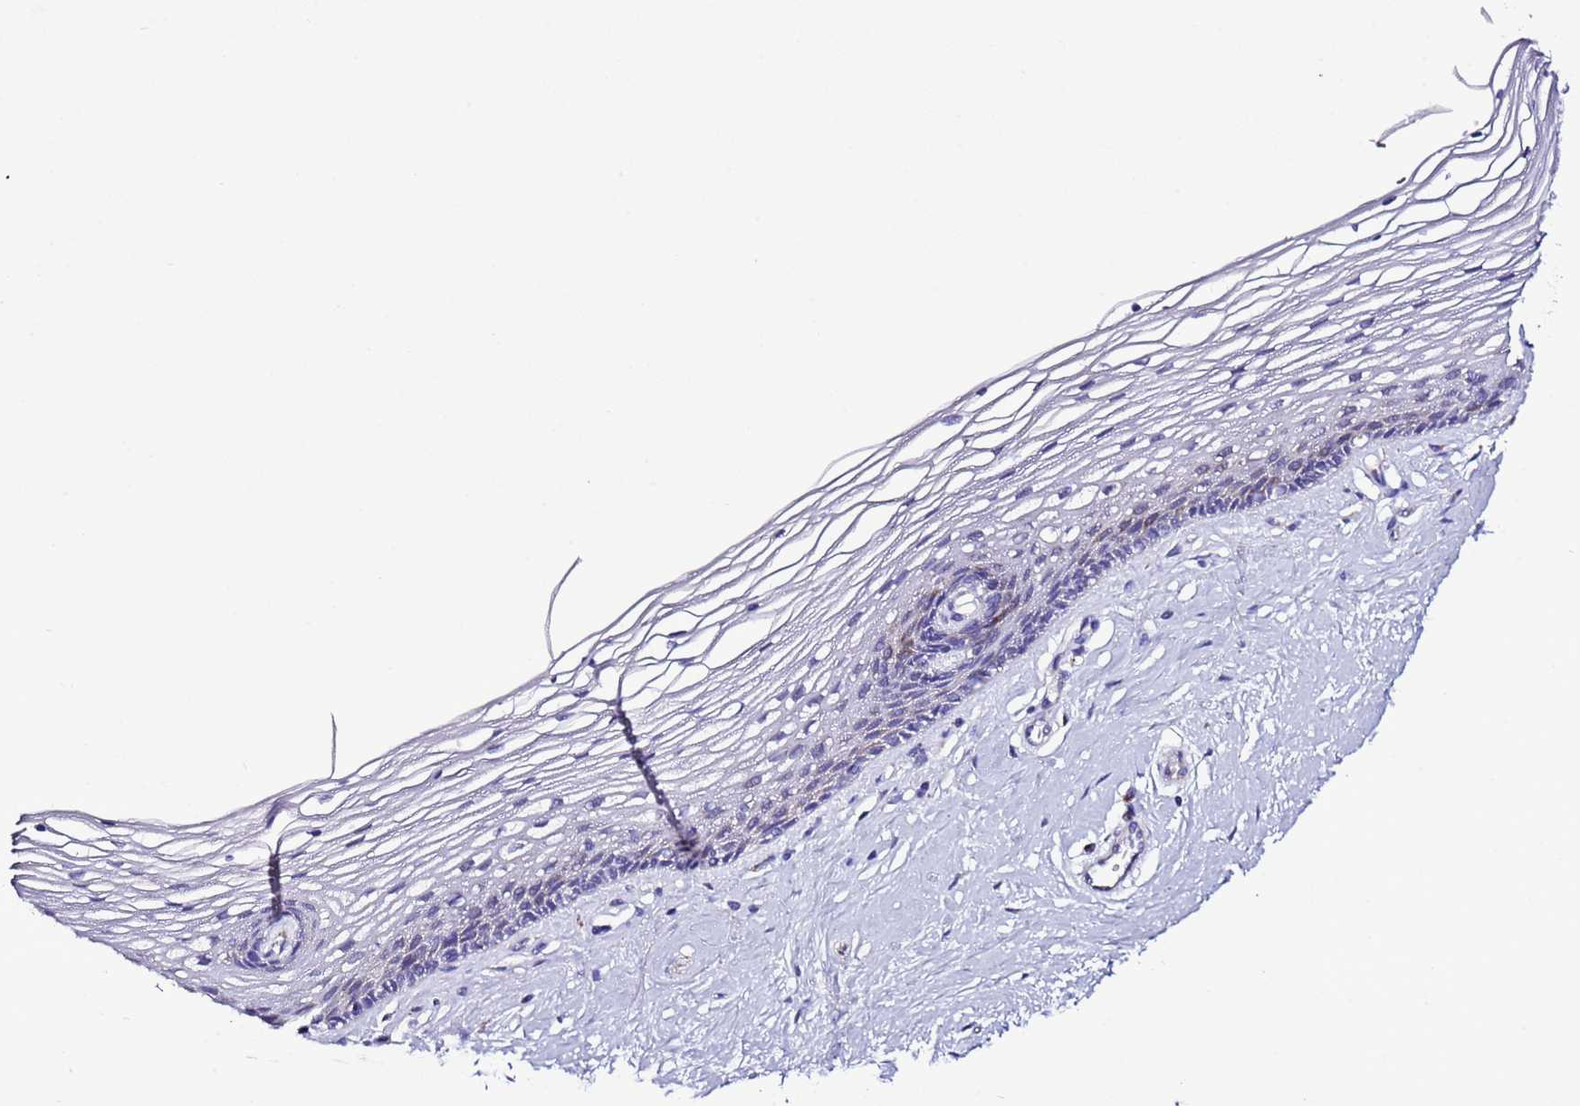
{"staining": {"intensity": "moderate", "quantity": "<25%", "location": "cytoplasmic/membranous"}, "tissue": "vagina", "cell_type": "Squamous epithelial cells", "image_type": "normal", "snomed": [{"axis": "morphology", "description": "Normal tissue, NOS"}, {"axis": "topography", "description": "Vagina"}], "caption": "This histopathology image reveals unremarkable vagina stained with immunohistochemistry to label a protein in brown. The cytoplasmic/membranous of squamous epithelial cells show moderate positivity for the protein. Nuclei are counter-stained blue.", "gene": "UEVLD", "patient": {"sex": "female", "age": 46}}